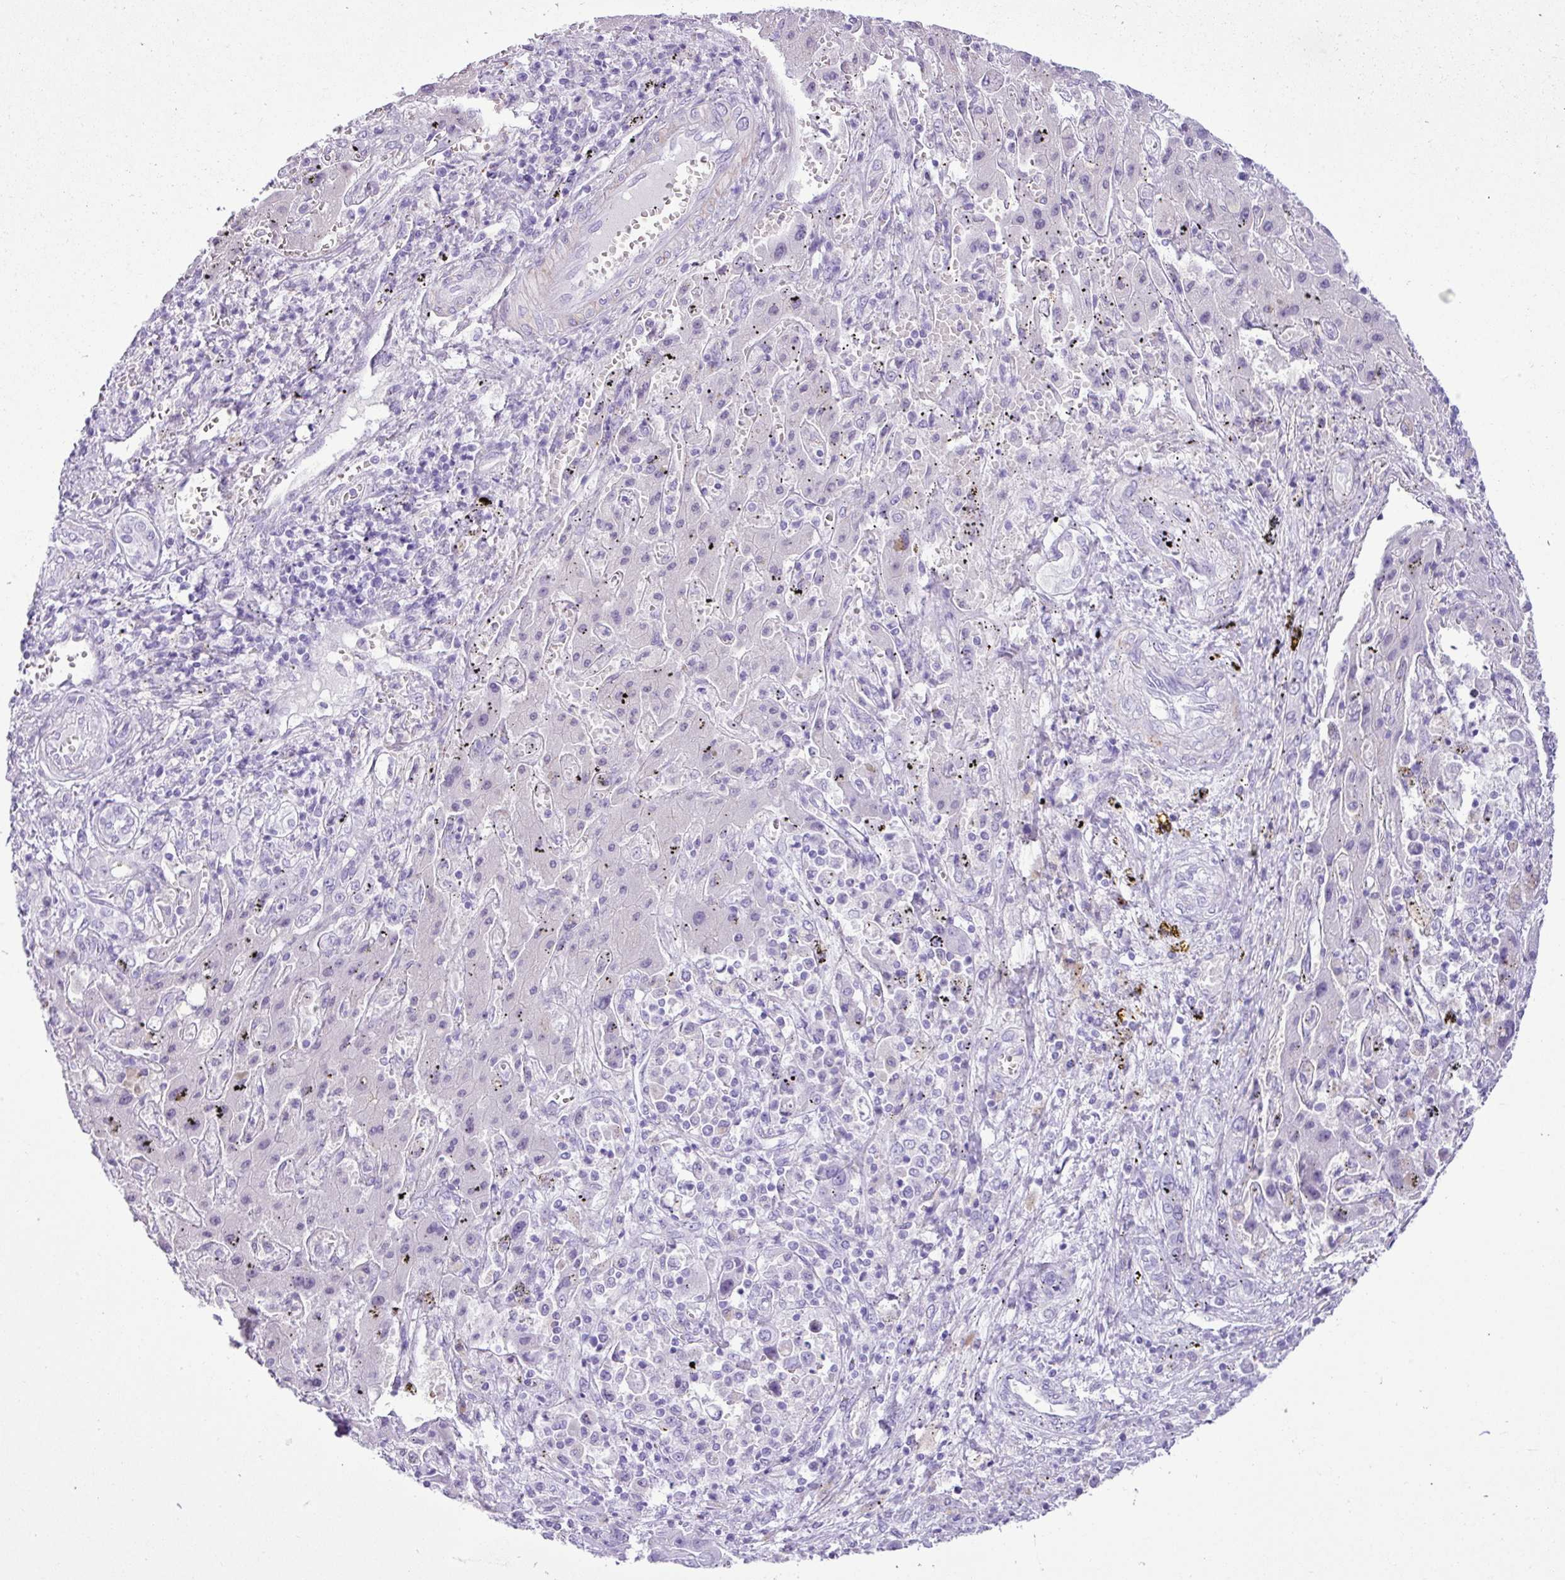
{"staining": {"intensity": "negative", "quantity": "none", "location": "none"}, "tissue": "liver cancer", "cell_type": "Tumor cells", "image_type": "cancer", "snomed": [{"axis": "morphology", "description": "Cholangiocarcinoma"}, {"axis": "topography", "description": "Liver"}], "caption": "The histopathology image reveals no staining of tumor cells in liver cholangiocarcinoma. (DAB (3,3'-diaminobenzidine) immunohistochemistry (IHC) with hematoxylin counter stain).", "gene": "ZSCAN5A", "patient": {"sex": "female", "age": 52}}